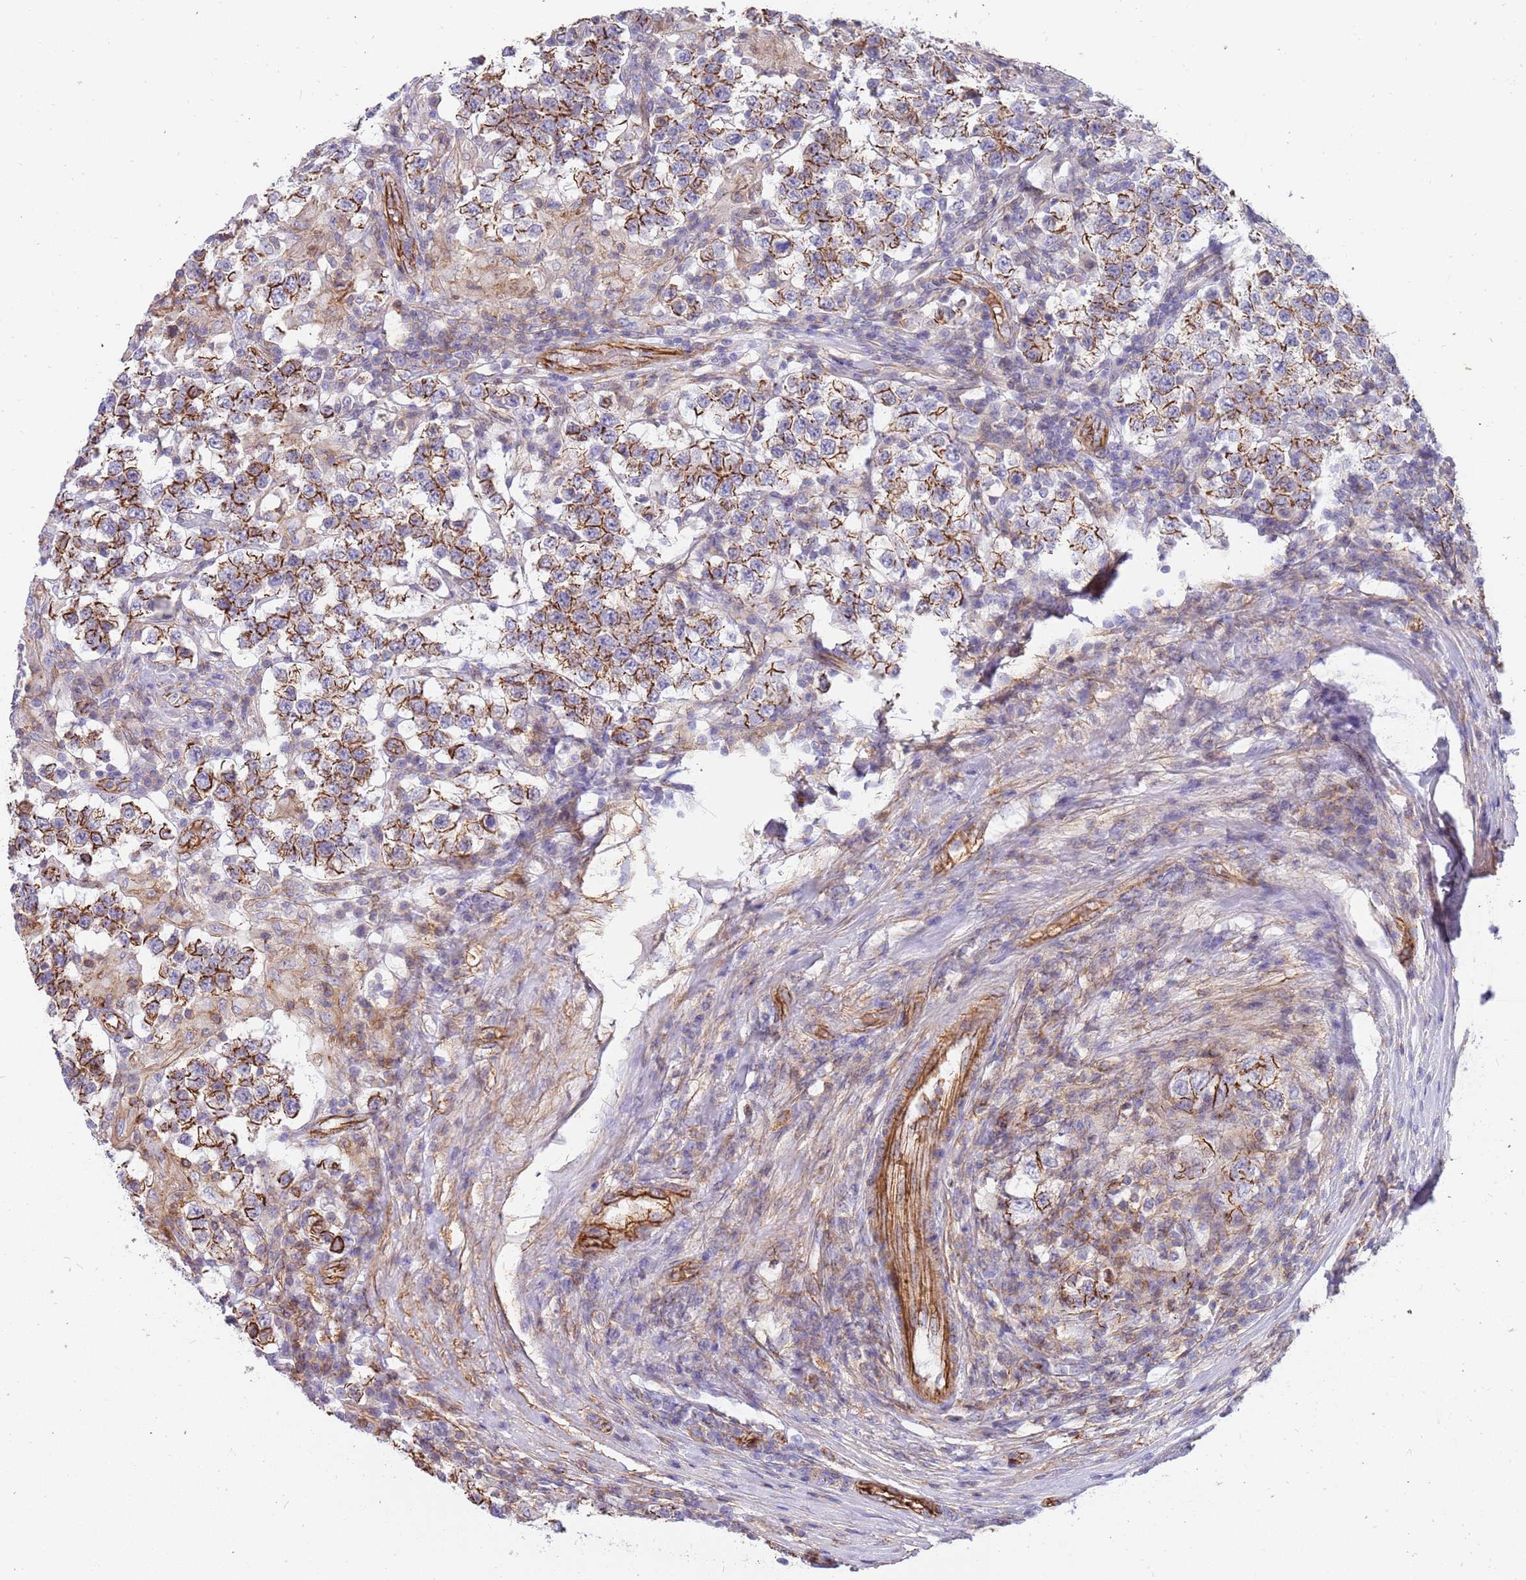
{"staining": {"intensity": "strong", "quantity": ">75%", "location": "cytoplasmic/membranous"}, "tissue": "testis cancer", "cell_type": "Tumor cells", "image_type": "cancer", "snomed": [{"axis": "morphology", "description": "Seminoma, NOS"}, {"axis": "morphology", "description": "Carcinoma, Embryonal, NOS"}, {"axis": "topography", "description": "Testis"}], "caption": "Testis cancer stained with a protein marker shows strong staining in tumor cells.", "gene": "GFRAL", "patient": {"sex": "male", "age": 41}}